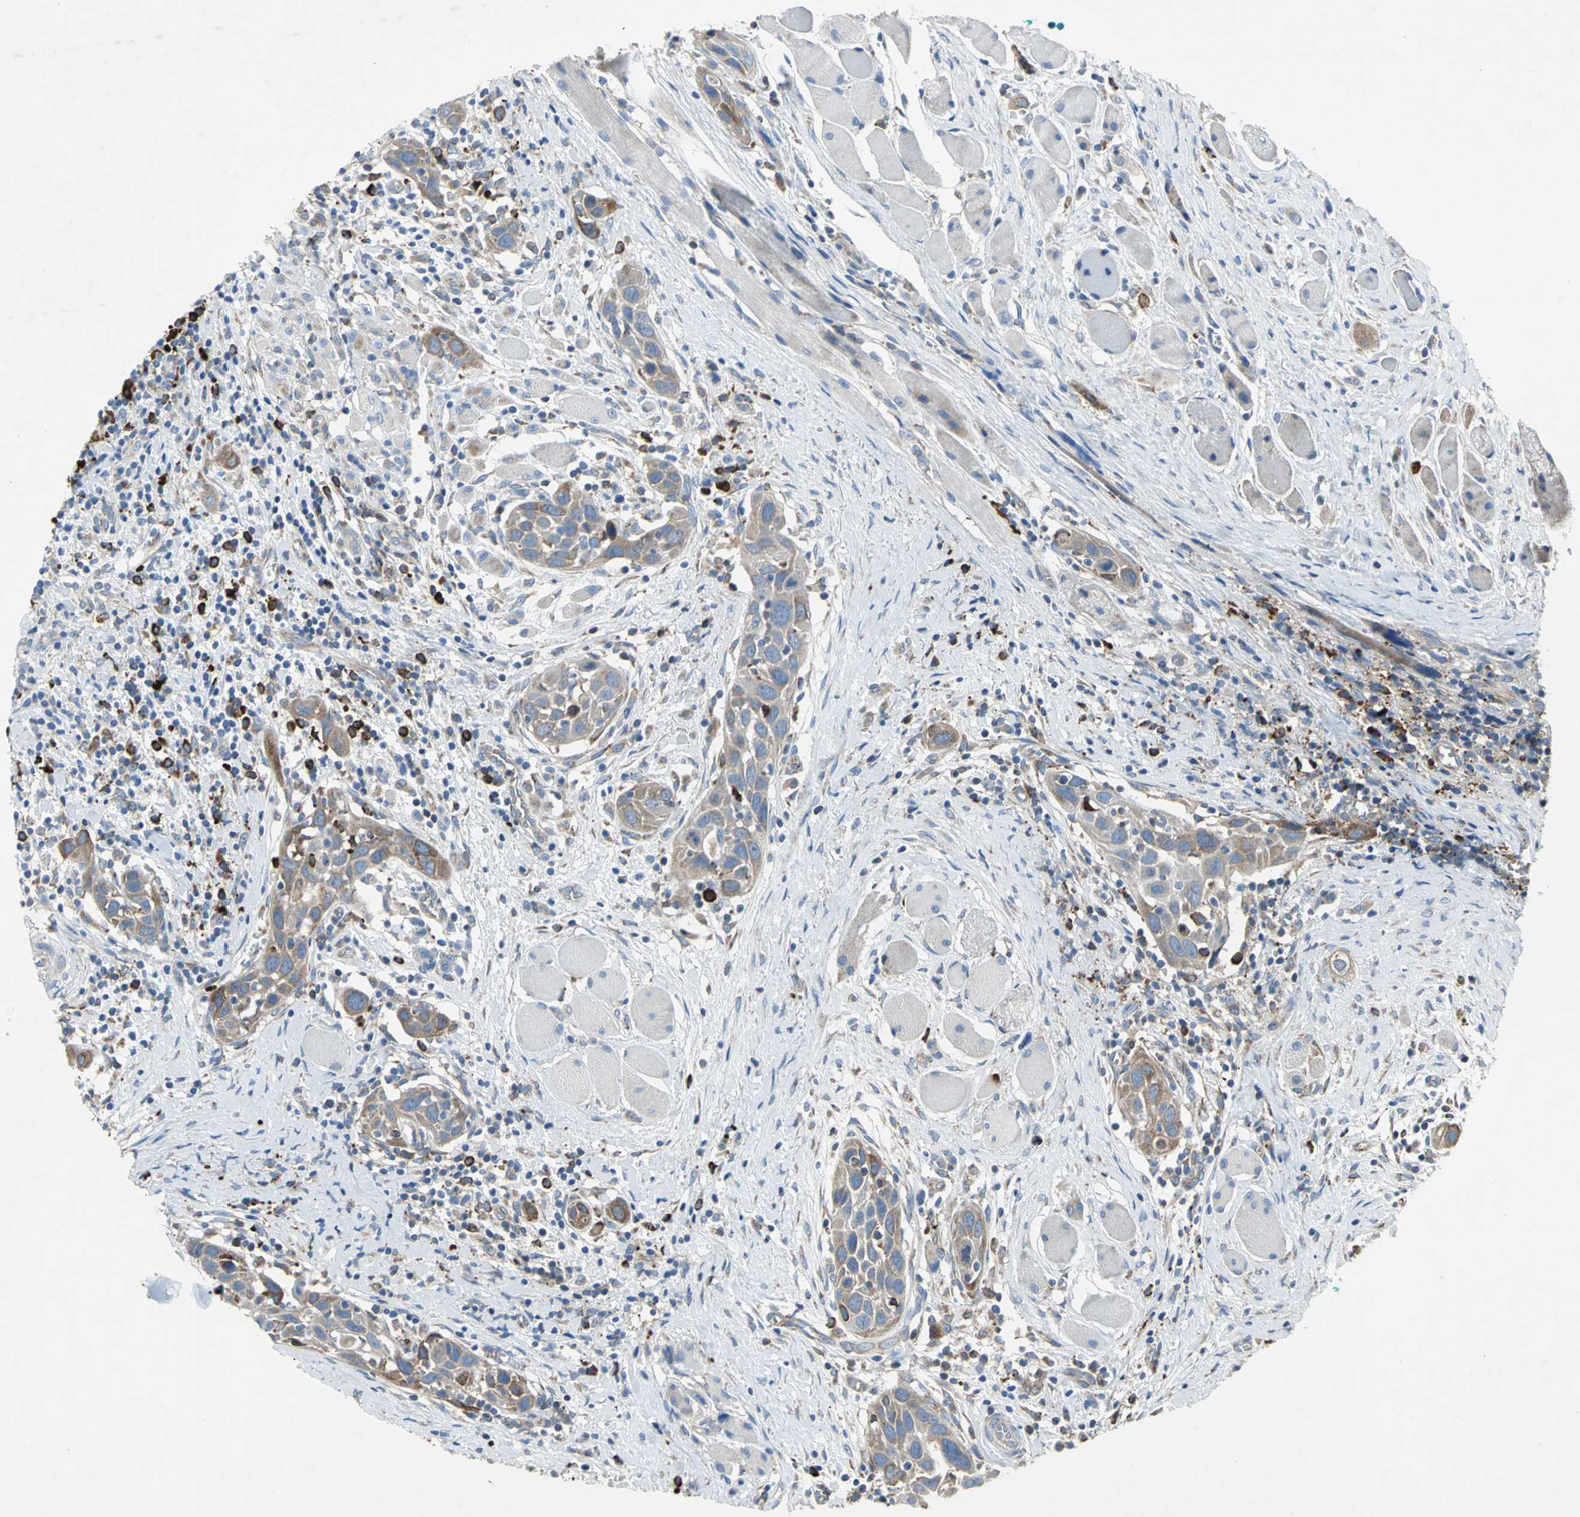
{"staining": {"intensity": "moderate", "quantity": ">75%", "location": "cytoplasmic/membranous"}, "tissue": "head and neck cancer", "cell_type": "Tumor cells", "image_type": "cancer", "snomed": [{"axis": "morphology", "description": "Squamous cell carcinoma, NOS"}, {"axis": "topography", "description": "Oral tissue"}, {"axis": "topography", "description": "Head-Neck"}], "caption": "This photomicrograph reveals immunohistochemistry staining of human squamous cell carcinoma (head and neck), with medium moderate cytoplasmic/membranous positivity in approximately >75% of tumor cells.", "gene": "TULP4", "patient": {"sex": "female", "age": 50}}